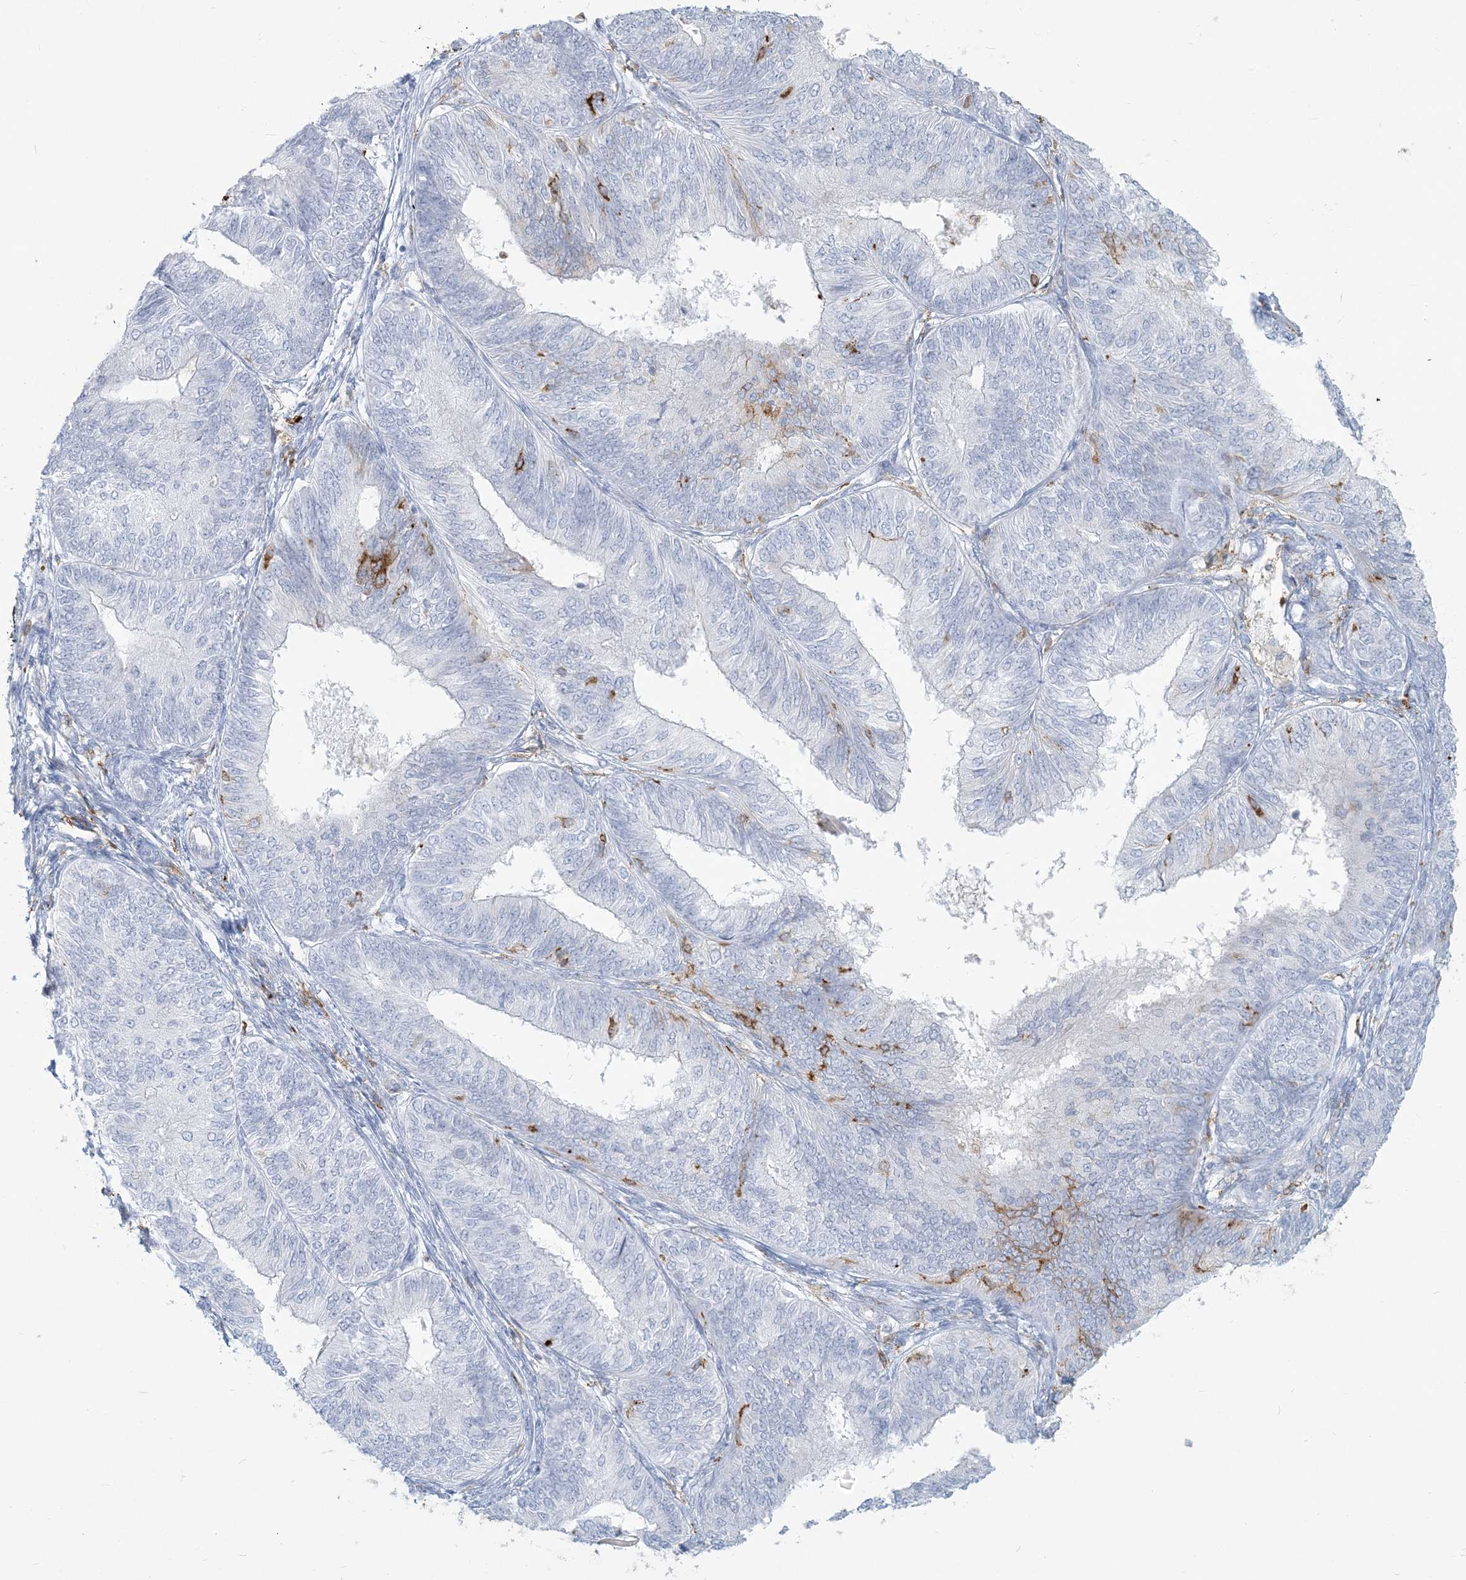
{"staining": {"intensity": "moderate", "quantity": "<25%", "location": "cytoplasmic/membranous"}, "tissue": "endometrial cancer", "cell_type": "Tumor cells", "image_type": "cancer", "snomed": [{"axis": "morphology", "description": "Adenocarcinoma, NOS"}, {"axis": "topography", "description": "Endometrium"}], "caption": "Endometrial adenocarcinoma was stained to show a protein in brown. There is low levels of moderate cytoplasmic/membranous staining in approximately <25% of tumor cells.", "gene": "HLA-DRB1", "patient": {"sex": "female", "age": 58}}